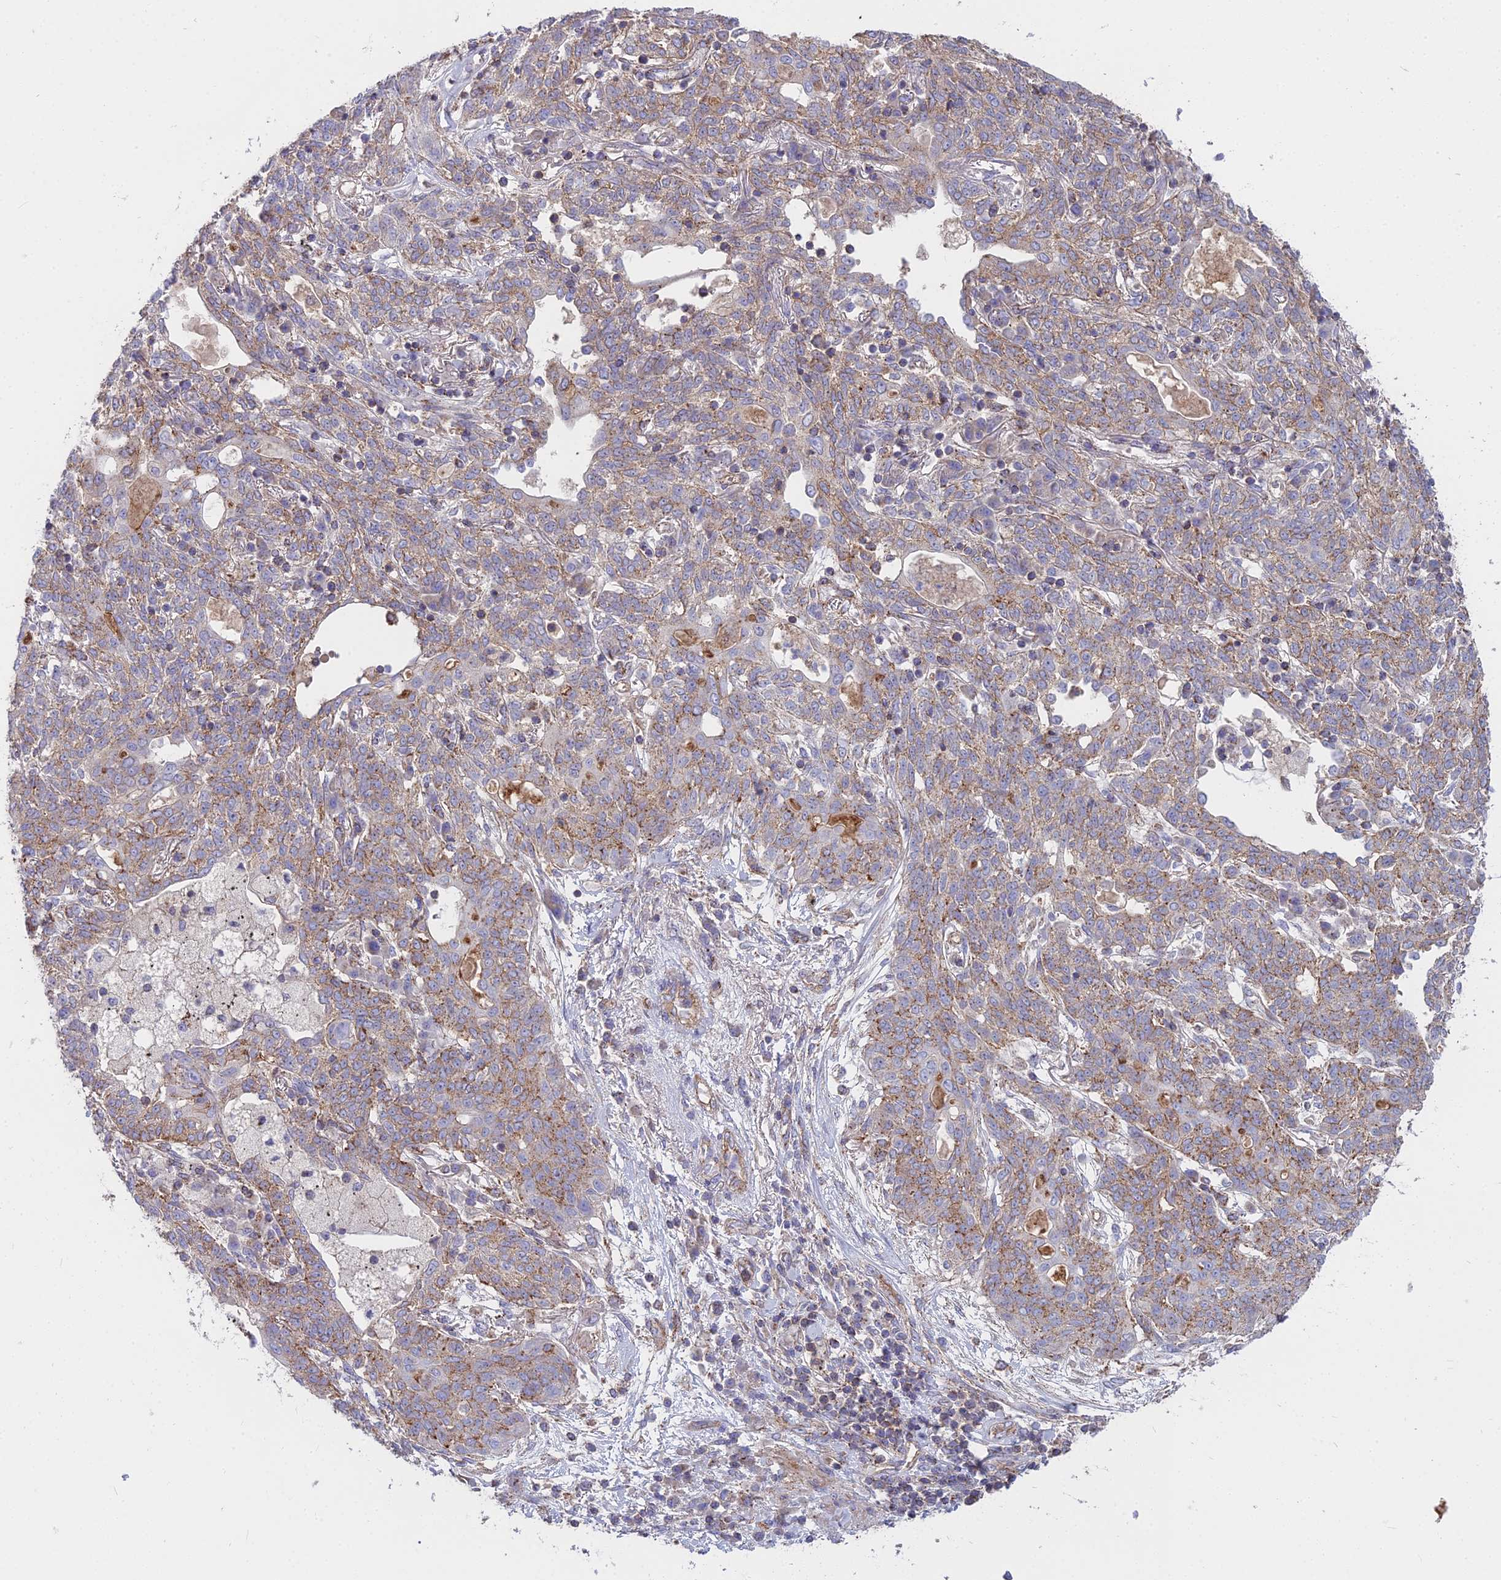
{"staining": {"intensity": "moderate", "quantity": "25%-75%", "location": "cytoplasmic/membranous"}, "tissue": "lung cancer", "cell_type": "Tumor cells", "image_type": "cancer", "snomed": [{"axis": "morphology", "description": "Squamous cell carcinoma, NOS"}, {"axis": "topography", "description": "Lung"}], "caption": "A brown stain labels moderate cytoplasmic/membranous staining of a protein in lung squamous cell carcinoma tumor cells.", "gene": "FRMPD1", "patient": {"sex": "female", "age": 70}}